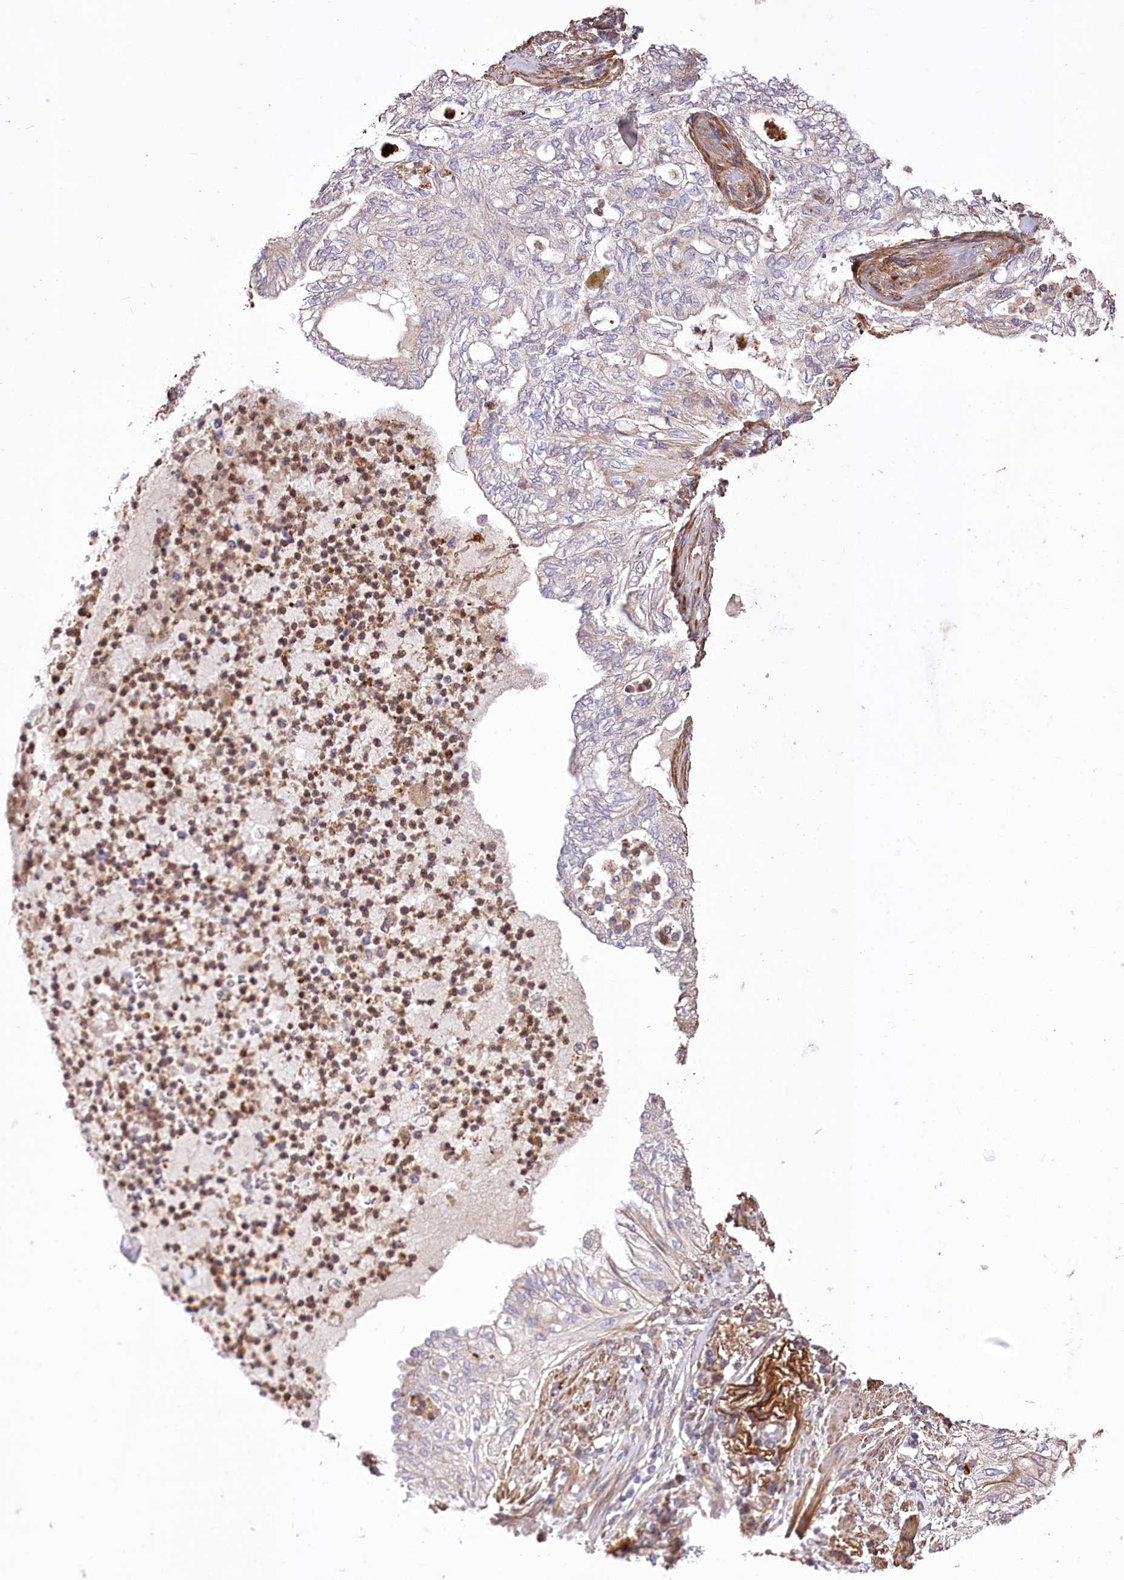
{"staining": {"intensity": "weak", "quantity": "<25%", "location": "cytoplasmic/membranous"}, "tissue": "lung cancer", "cell_type": "Tumor cells", "image_type": "cancer", "snomed": [{"axis": "morphology", "description": "Adenocarcinoma, NOS"}, {"axis": "topography", "description": "Lung"}], "caption": "Protein analysis of lung adenocarcinoma demonstrates no significant expression in tumor cells.", "gene": "RNF24", "patient": {"sex": "female", "age": 70}}